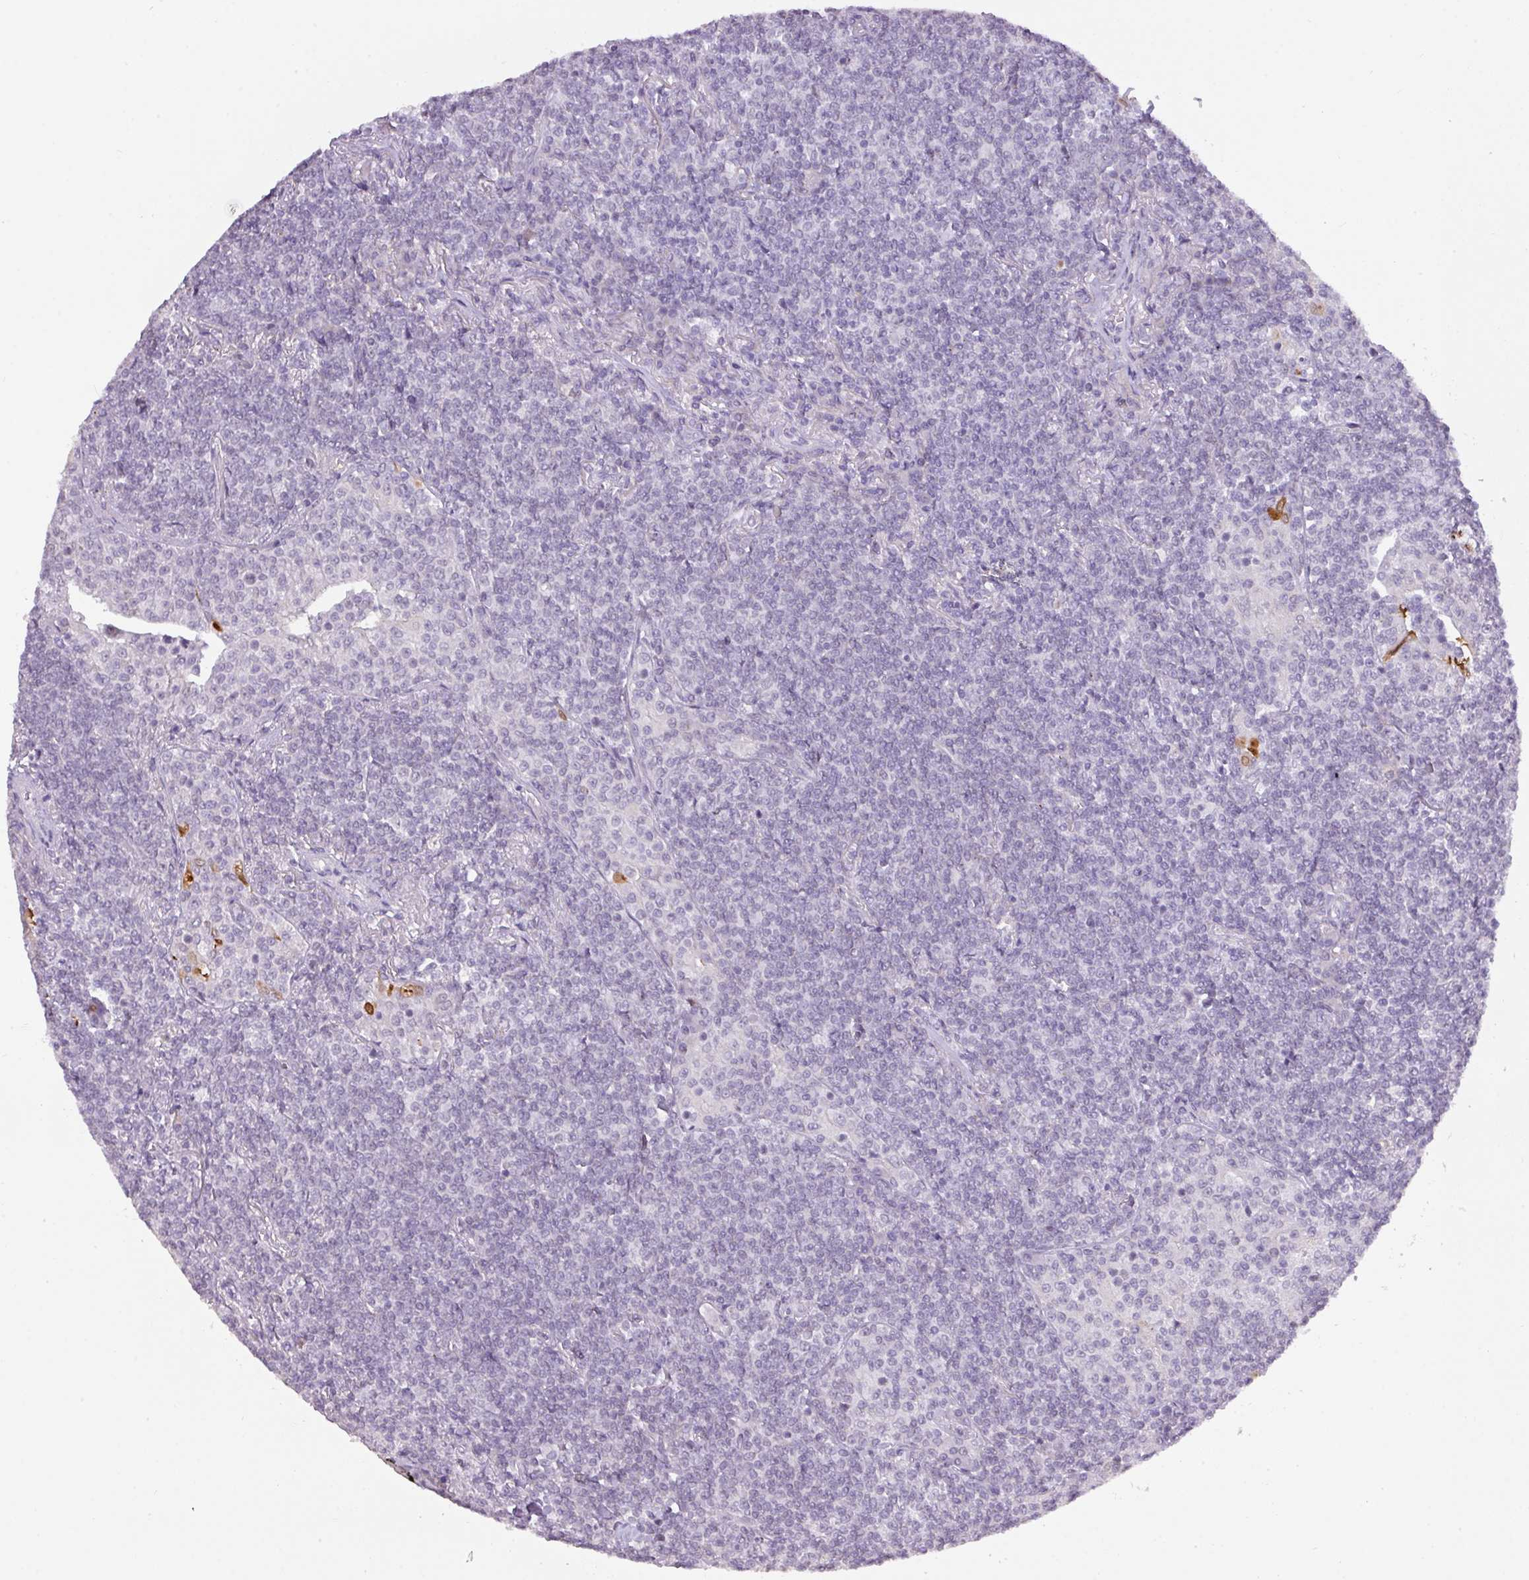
{"staining": {"intensity": "negative", "quantity": "none", "location": "none"}, "tissue": "lymphoma", "cell_type": "Tumor cells", "image_type": "cancer", "snomed": [{"axis": "morphology", "description": "Malignant lymphoma, non-Hodgkin's type, Low grade"}, {"axis": "topography", "description": "Lung"}], "caption": "Low-grade malignant lymphoma, non-Hodgkin's type stained for a protein using immunohistochemistry reveals no expression tumor cells.", "gene": "ANKRD13B", "patient": {"sex": "female", "age": 71}}